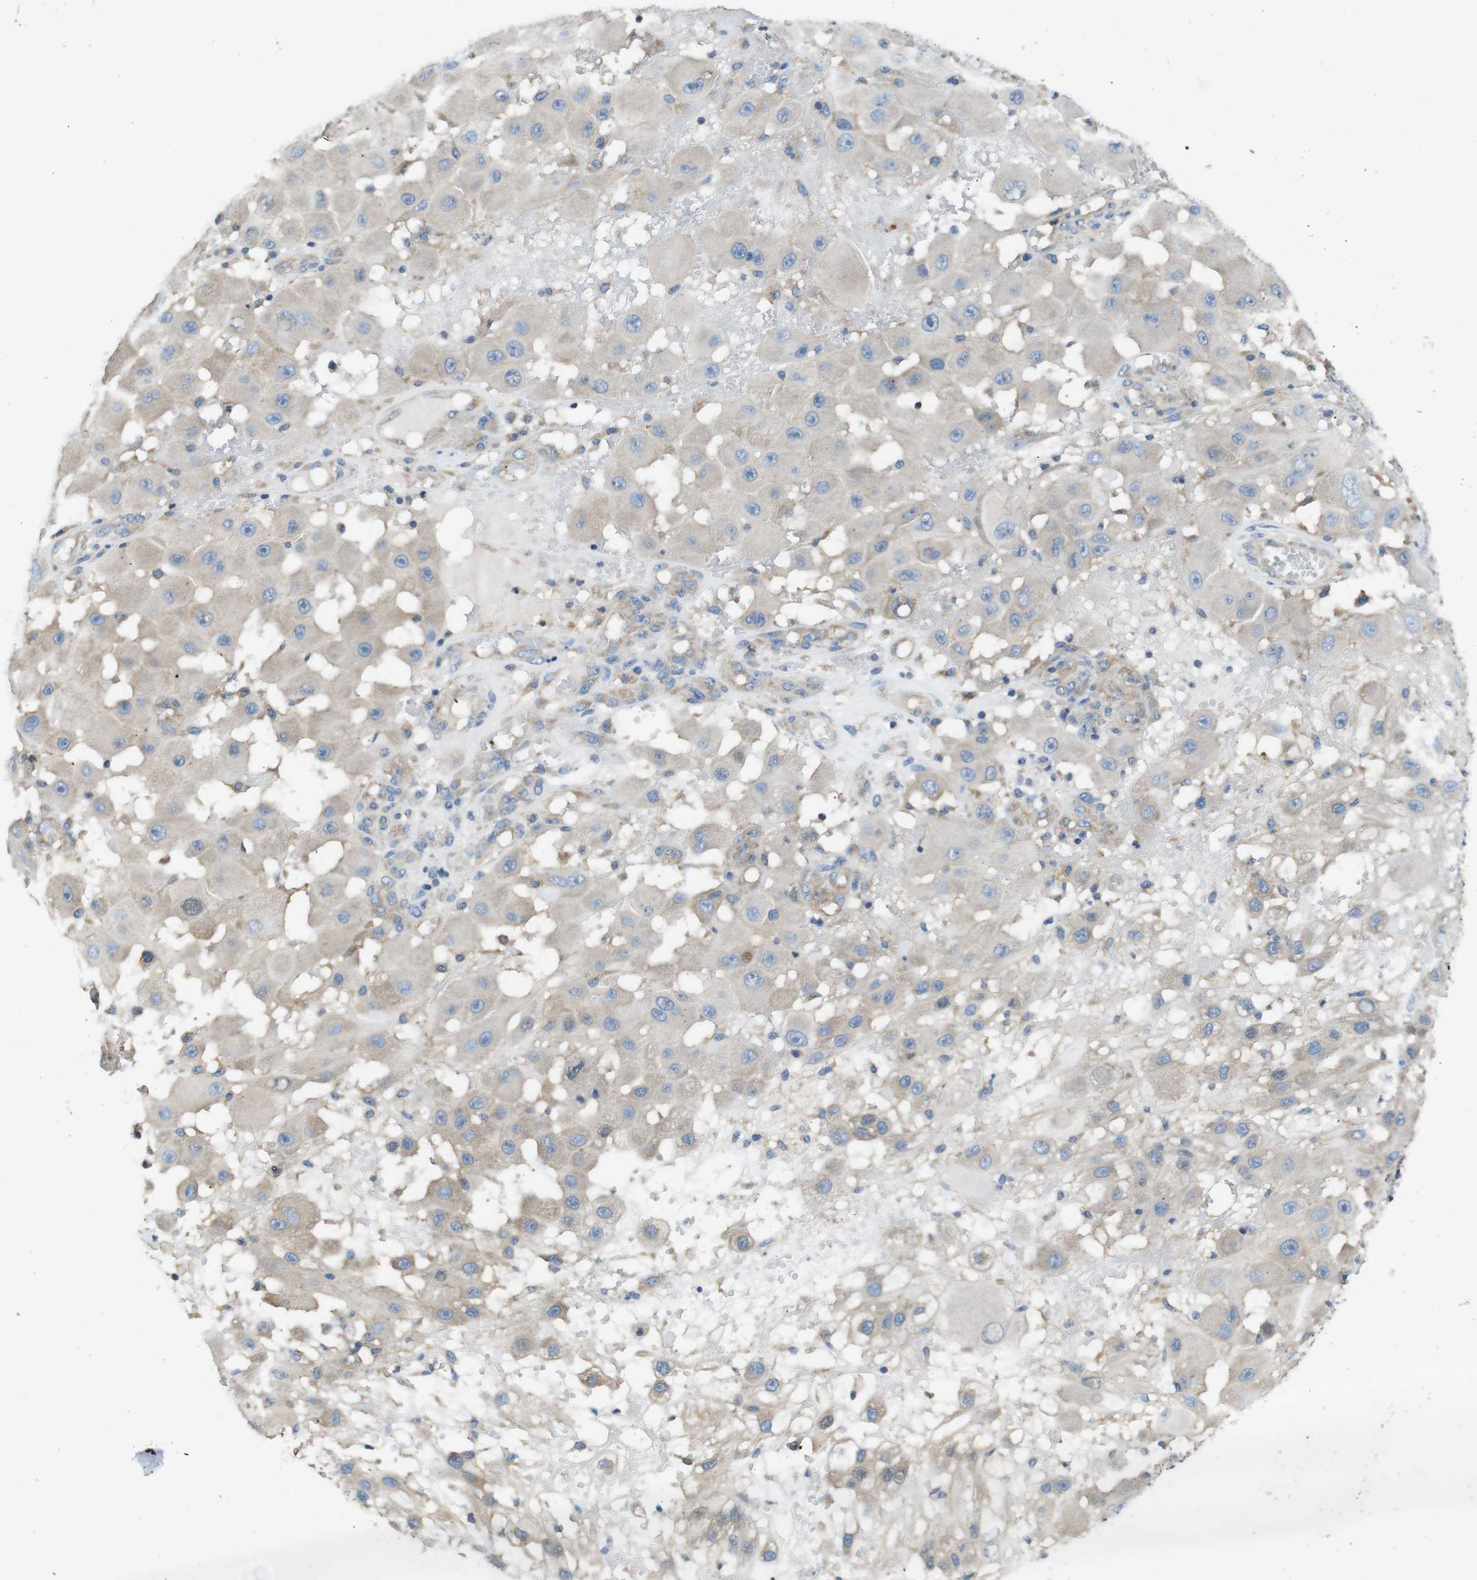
{"staining": {"intensity": "weak", "quantity": "<25%", "location": "cytoplasmic/membranous"}, "tissue": "melanoma", "cell_type": "Tumor cells", "image_type": "cancer", "snomed": [{"axis": "morphology", "description": "Malignant melanoma, NOS"}, {"axis": "topography", "description": "Skin"}], "caption": "IHC micrograph of neoplastic tissue: malignant melanoma stained with DAB (3,3'-diaminobenzidine) displays no significant protein expression in tumor cells. (Immunohistochemistry, brightfield microscopy, high magnification).", "gene": "DCTN1", "patient": {"sex": "female", "age": 81}}